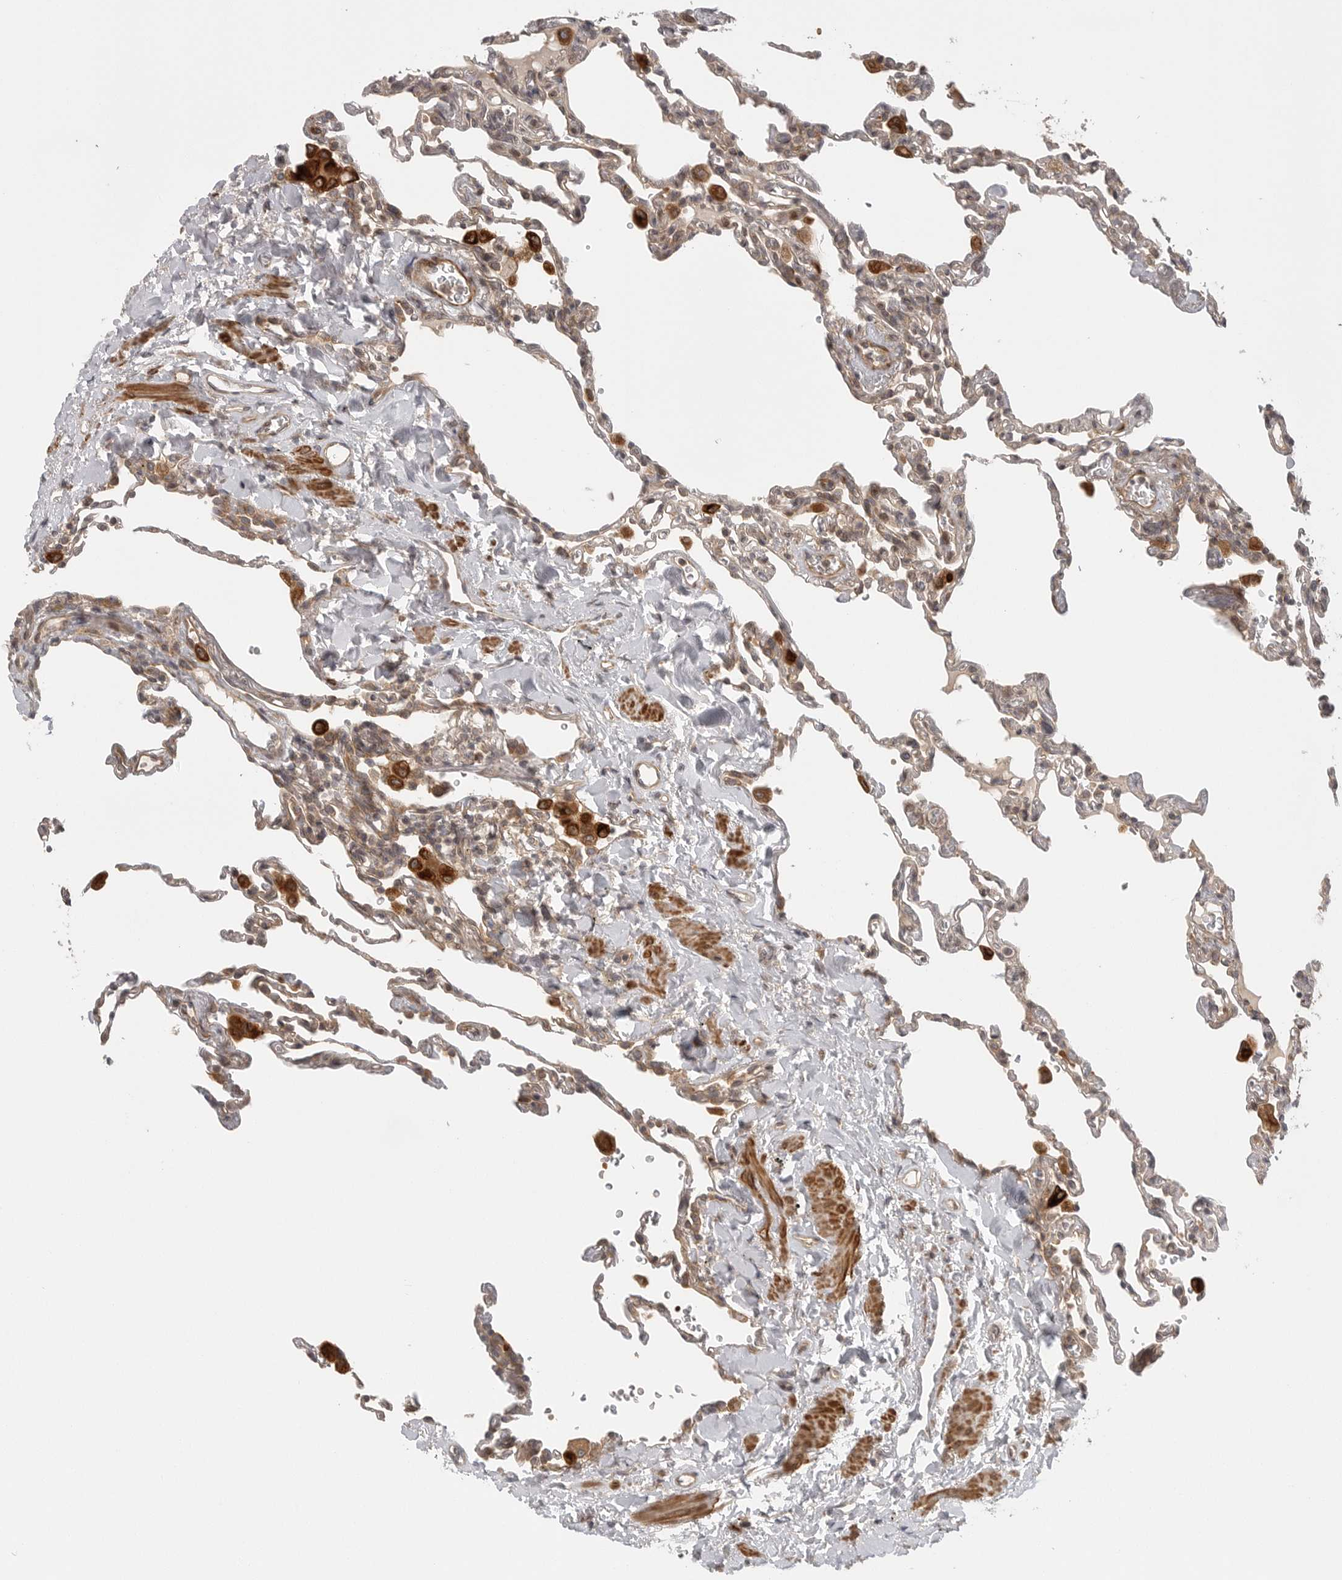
{"staining": {"intensity": "moderate", "quantity": ">75%", "location": "cytoplasmic/membranous"}, "tissue": "lung", "cell_type": "Alveolar cells", "image_type": "normal", "snomed": [{"axis": "morphology", "description": "Normal tissue, NOS"}, {"axis": "topography", "description": "Lung"}], "caption": "Immunohistochemical staining of unremarkable human lung reveals >75% levels of moderate cytoplasmic/membranous protein positivity in approximately >75% of alveolar cells. The staining was performed using DAB (3,3'-diaminobenzidine) to visualize the protein expression in brown, while the nuclei were stained in blue with hematoxylin (Magnification: 20x).", "gene": "CCPG1", "patient": {"sex": "male", "age": 59}}